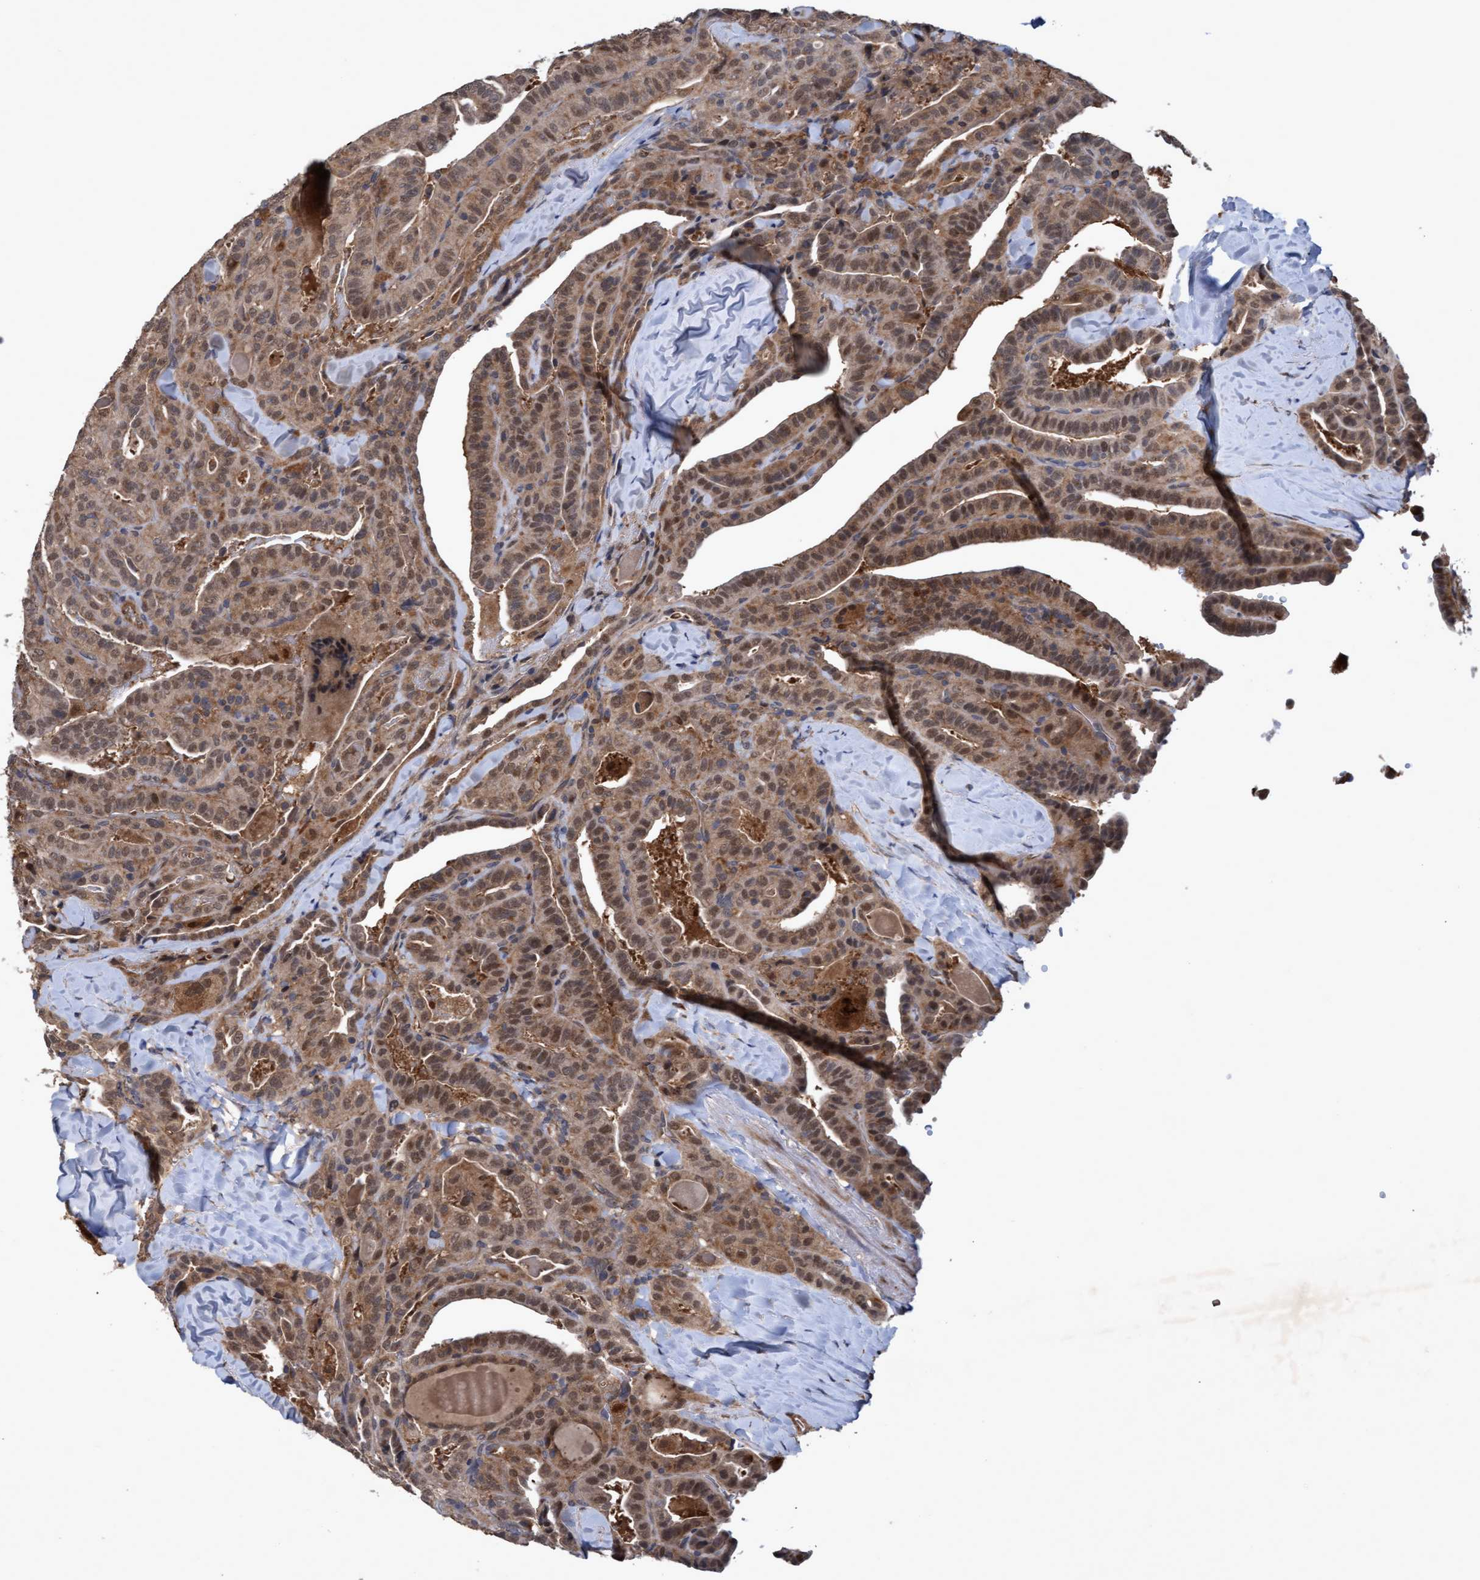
{"staining": {"intensity": "moderate", "quantity": ">75%", "location": "cytoplasmic/membranous,nuclear"}, "tissue": "thyroid cancer", "cell_type": "Tumor cells", "image_type": "cancer", "snomed": [{"axis": "morphology", "description": "Papillary adenocarcinoma, NOS"}, {"axis": "topography", "description": "Thyroid gland"}], "caption": "This photomicrograph exhibits papillary adenocarcinoma (thyroid) stained with immunohistochemistry to label a protein in brown. The cytoplasmic/membranous and nuclear of tumor cells show moderate positivity for the protein. Nuclei are counter-stained blue.", "gene": "PSMB6", "patient": {"sex": "male", "age": 77}}